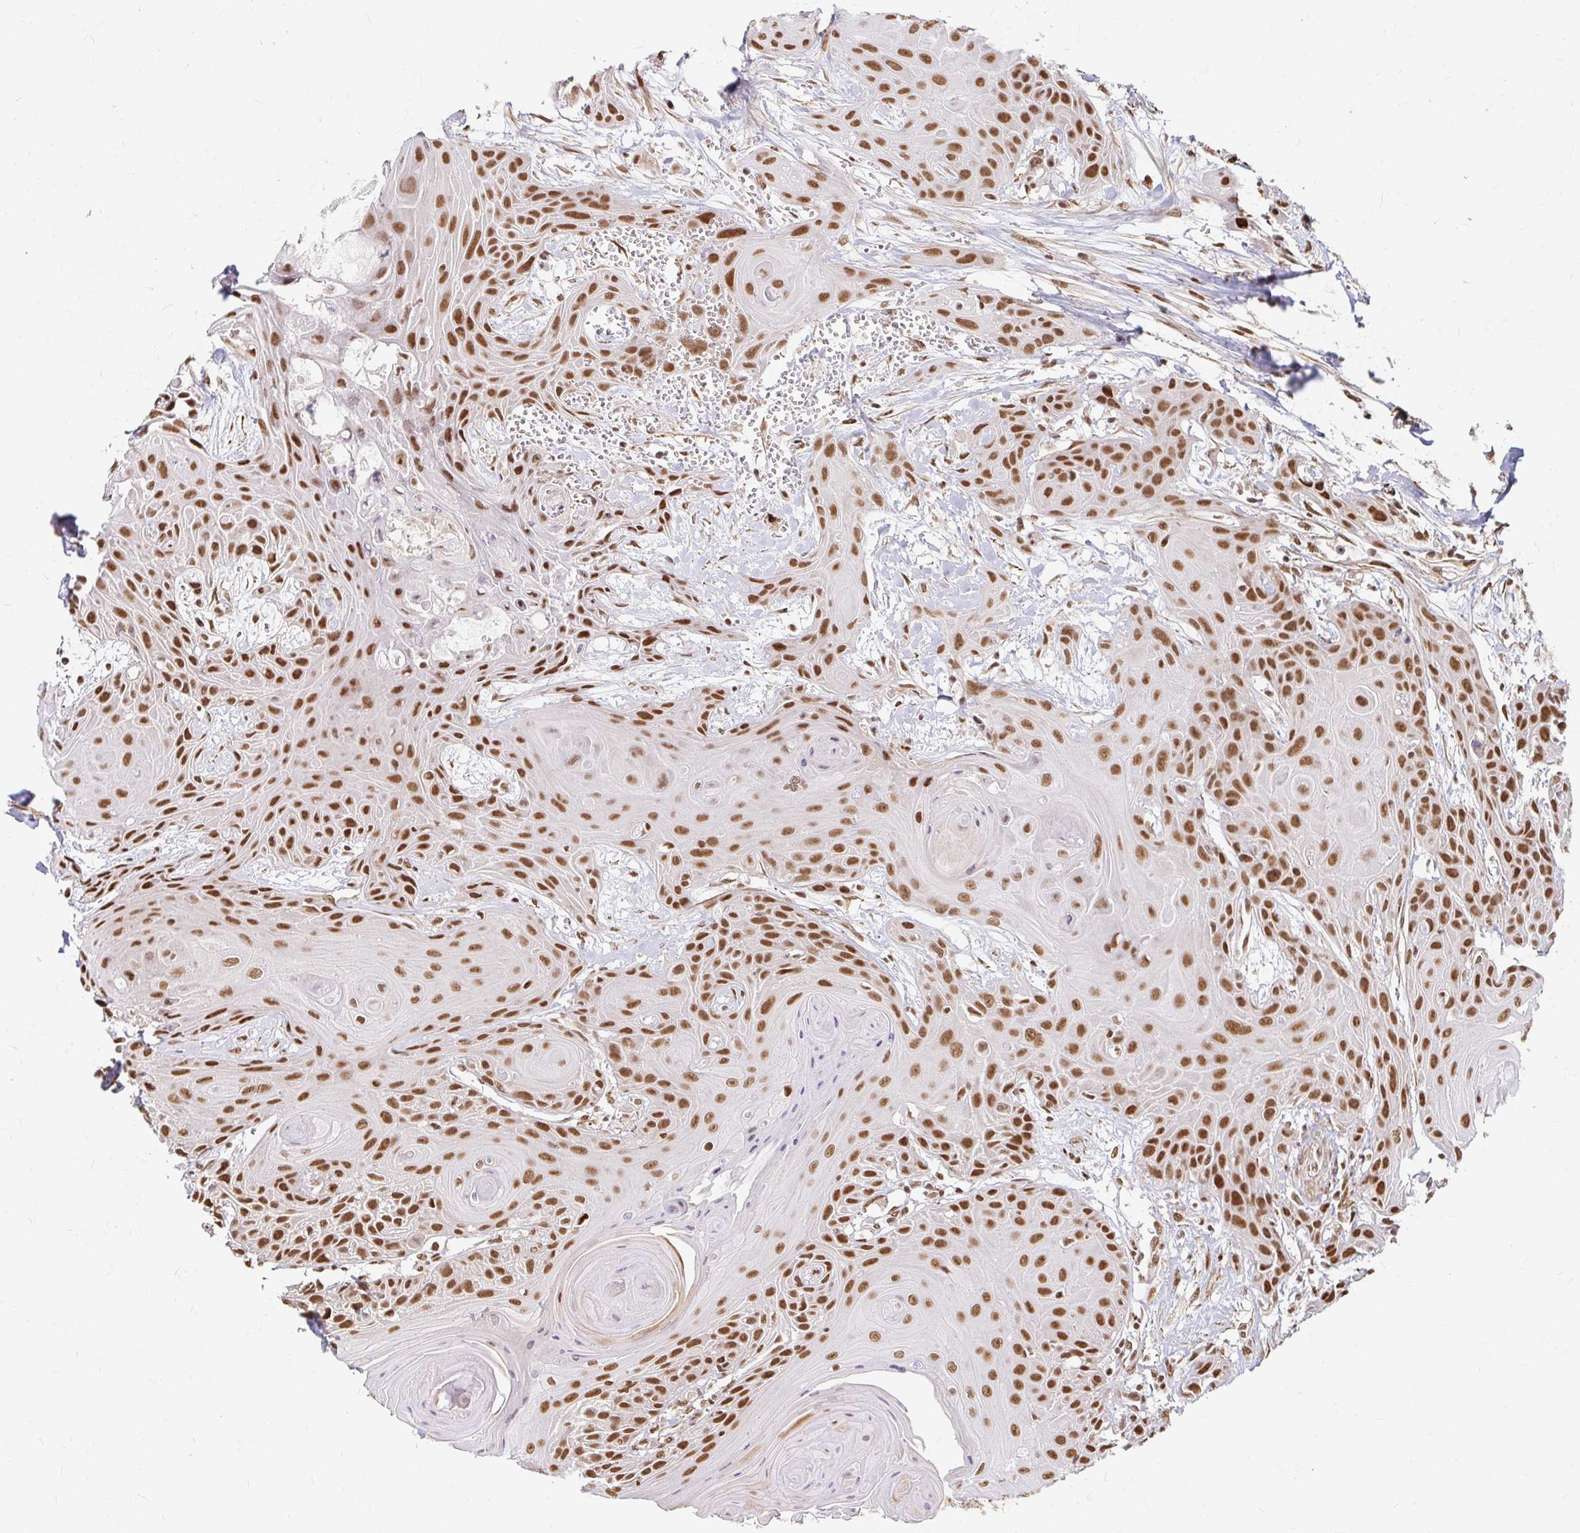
{"staining": {"intensity": "moderate", "quantity": ">75%", "location": "nuclear"}, "tissue": "head and neck cancer", "cell_type": "Tumor cells", "image_type": "cancer", "snomed": [{"axis": "morphology", "description": "Squamous cell carcinoma, NOS"}, {"axis": "topography", "description": "Head-Neck"}], "caption": "An immunohistochemistry (IHC) histopathology image of tumor tissue is shown. Protein staining in brown labels moderate nuclear positivity in head and neck cancer (squamous cell carcinoma) within tumor cells. Immunohistochemistry (ihc) stains the protein of interest in brown and the nuclei are stained blue.", "gene": "HNRNPU", "patient": {"sex": "female", "age": 73}}